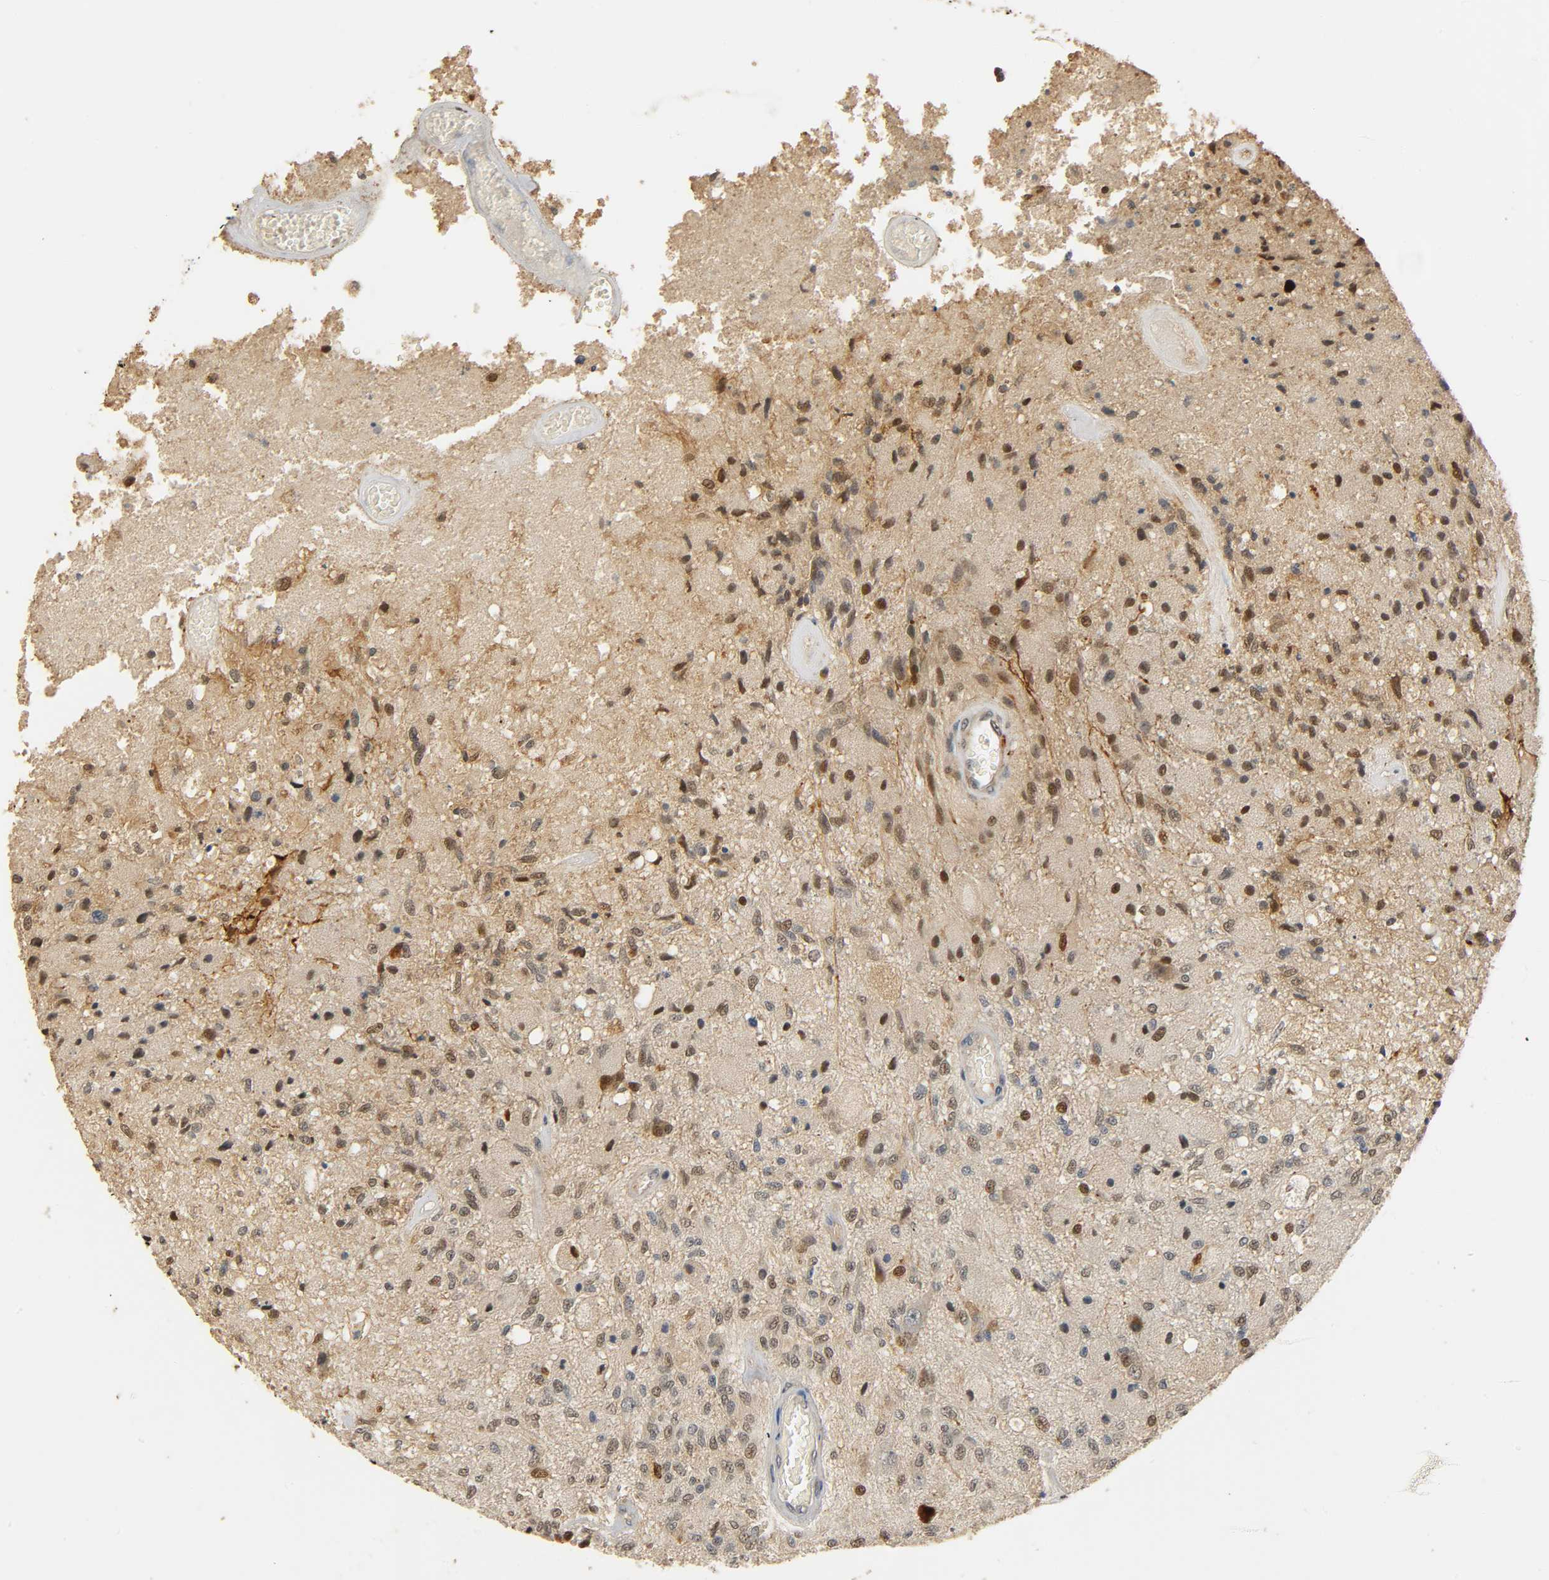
{"staining": {"intensity": "strong", "quantity": "25%-75%", "location": "nuclear"}, "tissue": "glioma", "cell_type": "Tumor cells", "image_type": "cancer", "snomed": [{"axis": "morphology", "description": "Normal tissue, NOS"}, {"axis": "morphology", "description": "Glioma, malignant, High grade"}, {"axis": "topography", "description": "Cerebral cortex"}], "caption": "Malignant glioma (high-grade) stained with immunohistochemistry reveals strong nuclear staining in about 25%-75% of tumor cells.", "gene": "ZFPM2", "patient": {"sex": "male", "age": 77}}